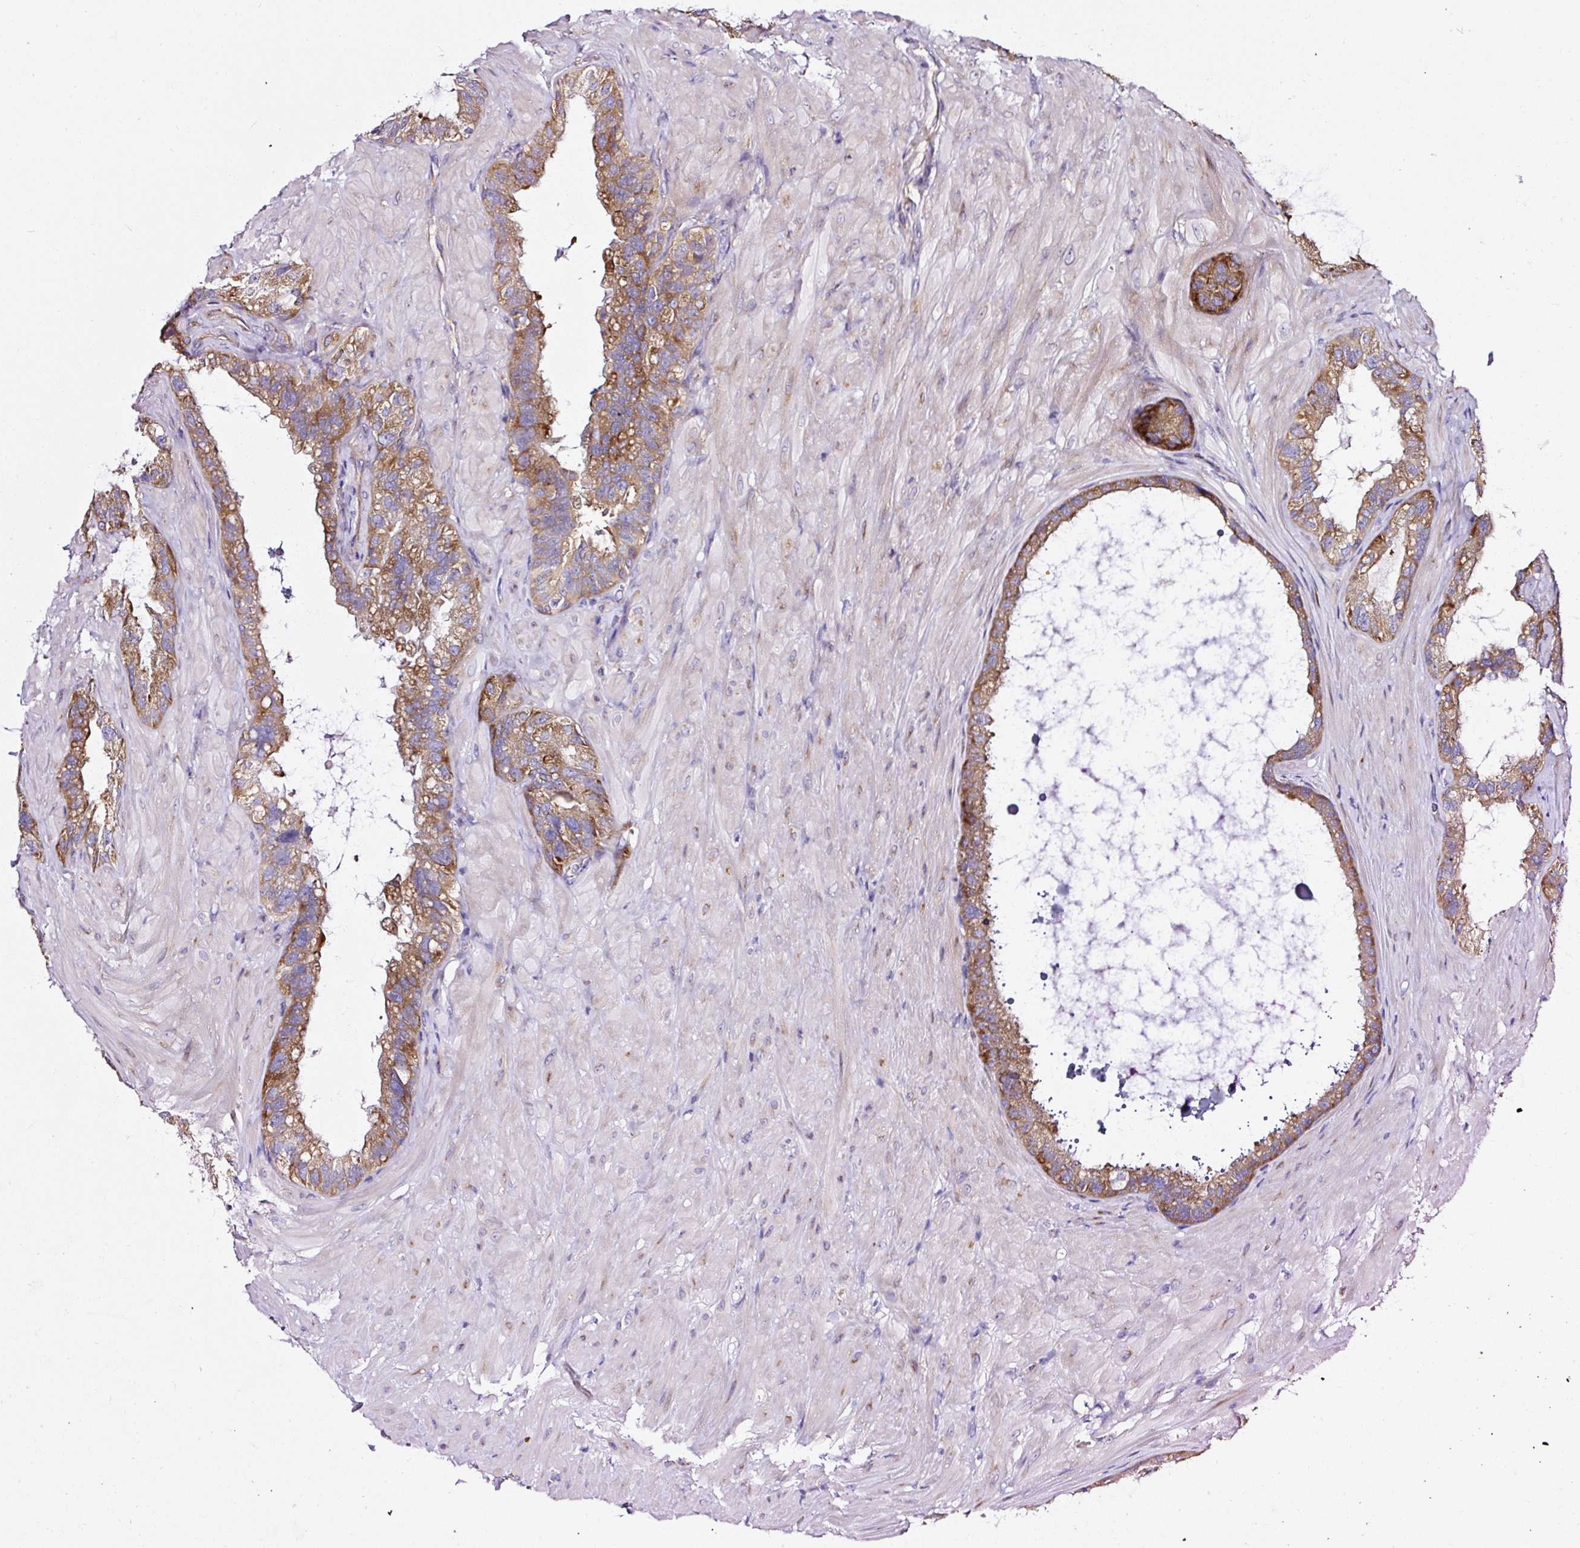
{"staining": {"intensity": "moderate", "quantity": ">75%", "location": "cytoplasmic/membranous"}, "tissue": "seminal vesicle", "cell_type": "Glandular cells", "image_type": "normal", "snomed": [{"axis": "morphology", "description": "Normal tissue, NOS"}, {"axis": "topography", "description": "Seminal veicle"}, {"axis": "topography", "description": "Peripheral nerve tissue"}], "caption": "Protein staining by immunohistochemistry (IHC) demonstrates moderate cytoplasmic/membranous staining in about >75% of glandular cells in unremarkable seminal vesicle.", "gene": "RPL10A", "patient": {"sex": "male", "age": 76}}